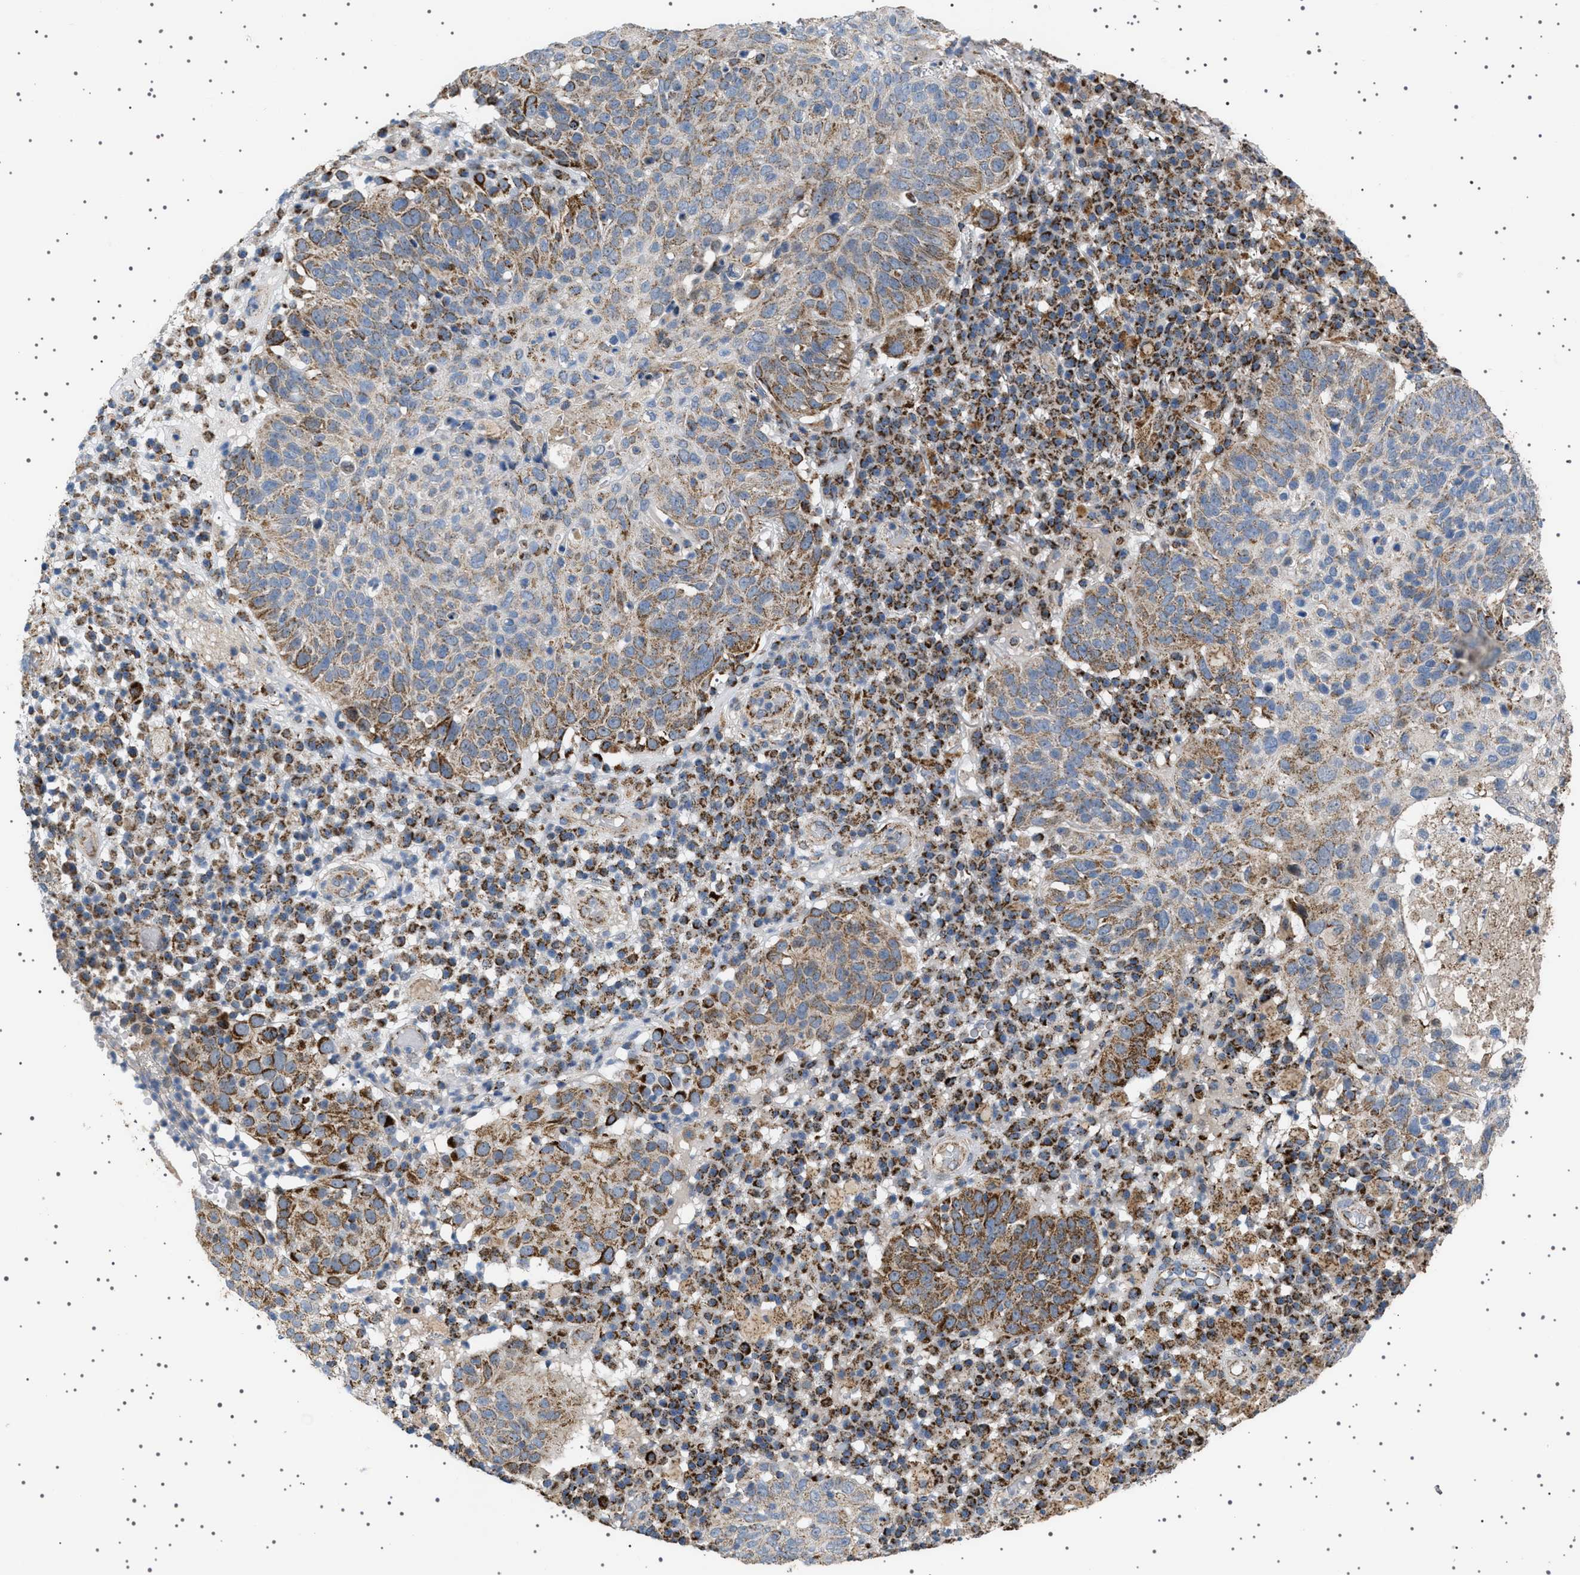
{"staining": {"intensity": "moderate", "quantity": "<25%", "location": "cytoplasmic/membranous"}, "tissue": "skin cancer", "cell_type": "Tumor cells", "image_type": "cancer", "snomed": [{"axis": "morphology", "description": "Squamous cell carcinoma in situ, NOS"}, {"axis": "morphology", "description": "Squamous cell carcinoma, NOS"}, {"axis": "topography", "description": "Skin"}], "caption": "Immunohistochemistry of human squamous cell carcinoma (skin) reveals low levels of moderate cytoplasmic/membranous positivity in approximately <25% of tumor cells.", "gene": "UBXN8", "patient": {"sex": "male", "age": 93}}